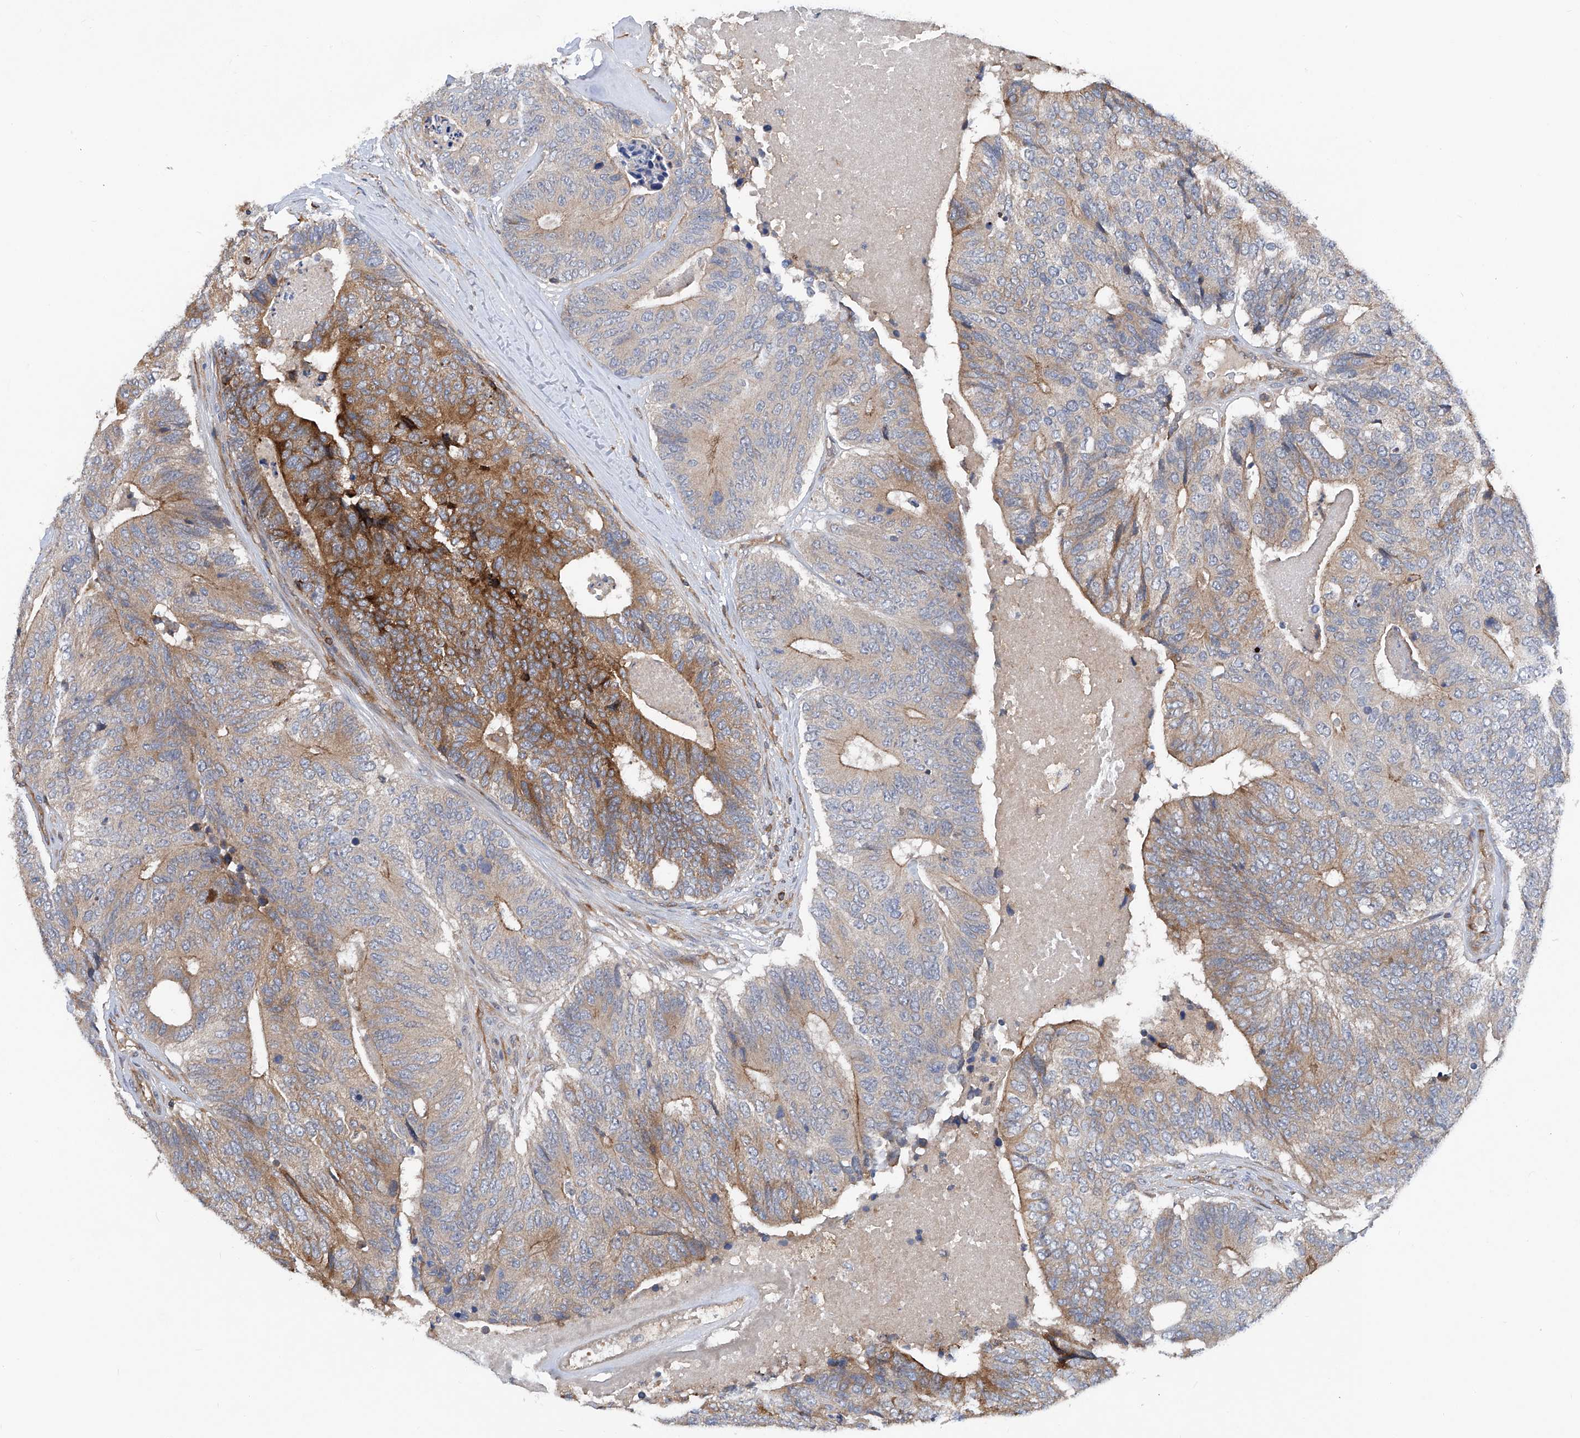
{"staining": {"intensity": "moderate", "quantity": "25%-75%", "location": "cytoplasmic/membranous"}, "tissue": "colorectal cancer", "cell_type": "Tumor cells", "image_type": "cancer", "snomed": [{"axis": "morphology", "description": "Adenocarcinoma, NOS"}, {"axis": "topography", "description": "Colon"}], "caption": "An image of human colorectal cancer (adenocarcinoma) stained for a protein demonstrates moderate cytoplasmic/membranous brown staining in tumor cells.", "gene": "TRIM38", "patient": {"sex": "female", "age": 67}}